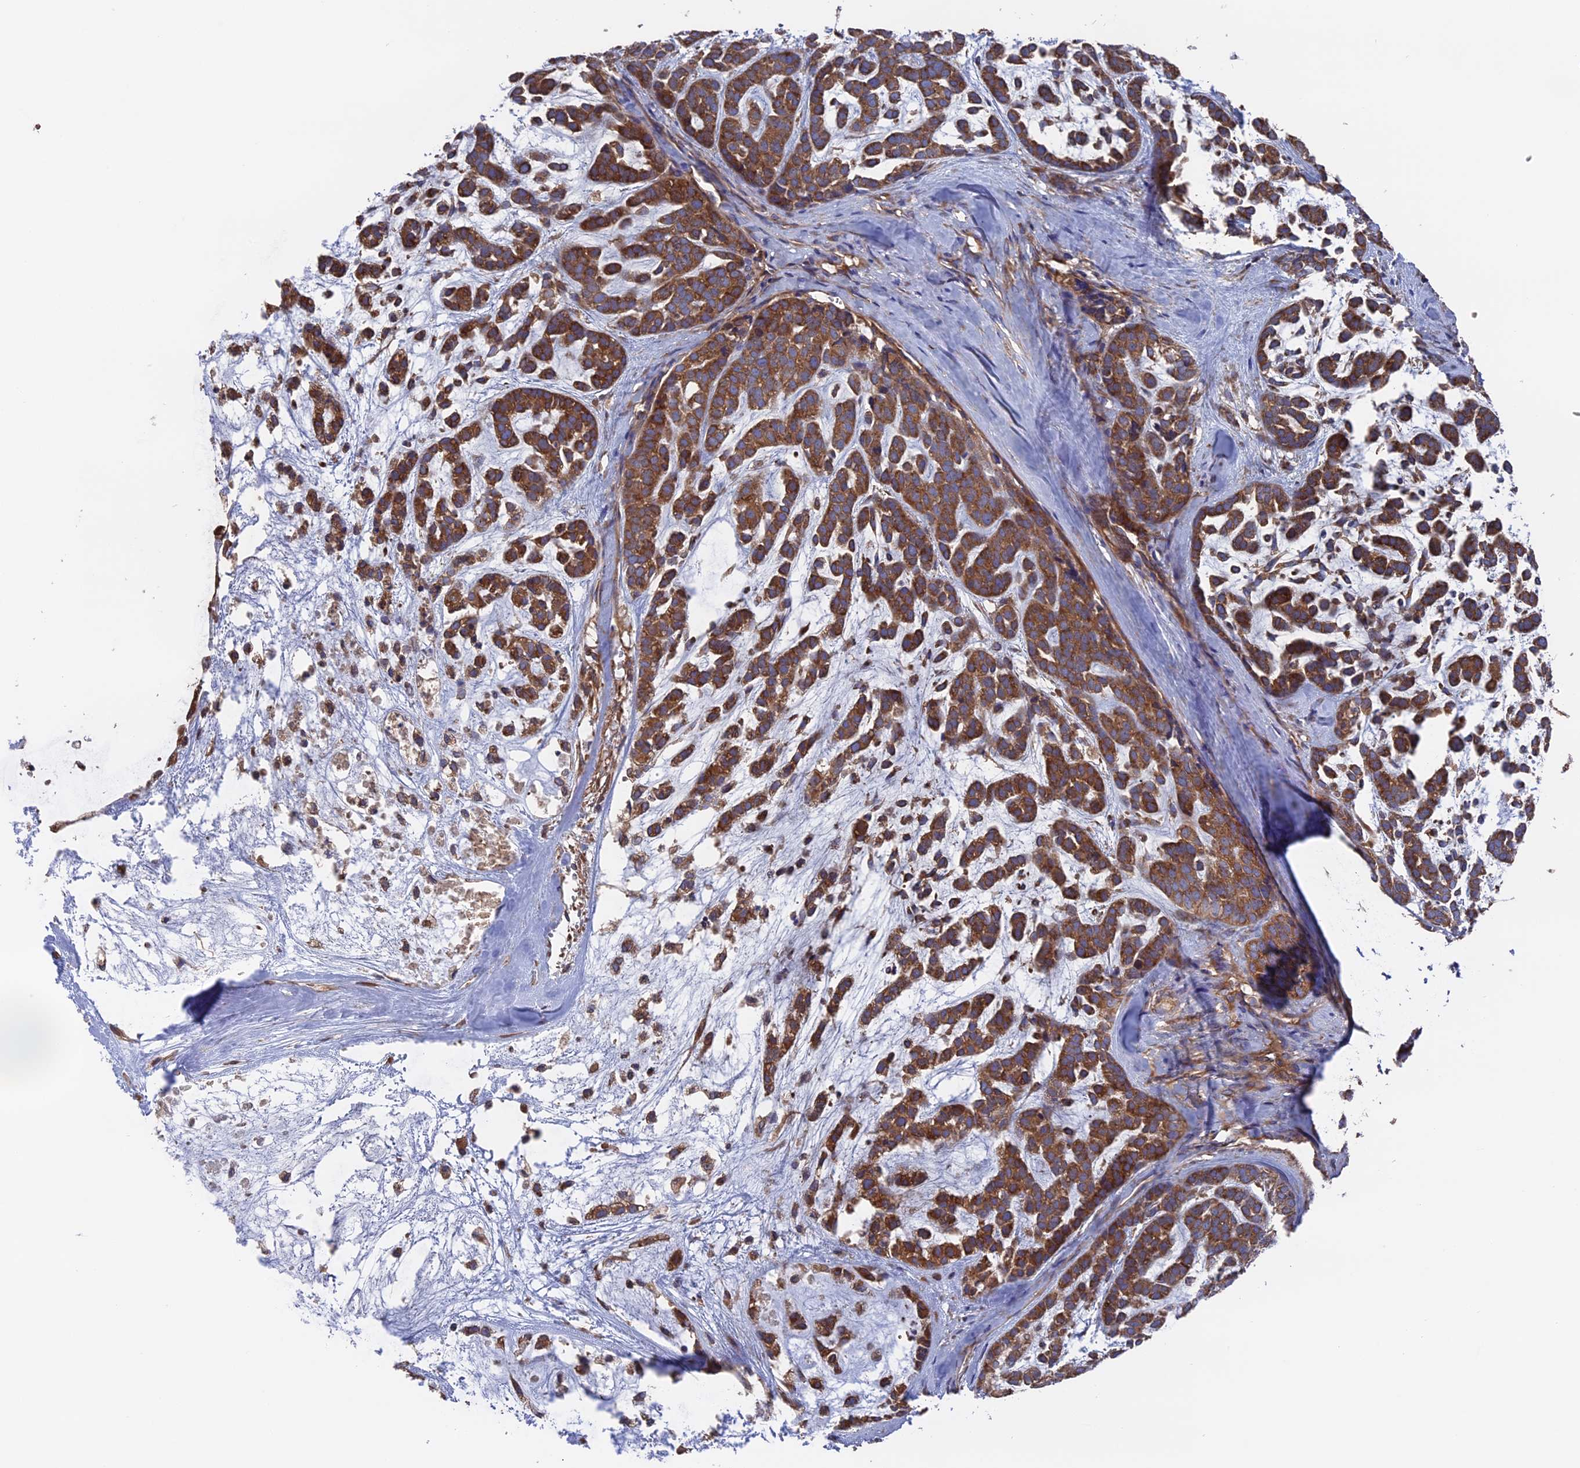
{"staining": {"intensity": "moderate", "quantity": ">75%", "location": "cytoplasmic/membranous"}, "tissue": "head and neck cancer", "cell_type": "Tumor cells", "image_type": "cancer", "snomed": [{"axis": "morphology", "description": "Adenocarcinoma, NOS"}, {"axis": "morphology", "description": "Adenoma, NOS"}, {"axis": "topography", "description": "Head-Neck"}], "caption": "High-power microscopy captured an immunohistochemistry micrograph of adenocarcinoma (head and neck), revealing moderate cytoplasmic/membranous staining in approximately >75% of tumor cells. The protein is shown in brown color, while the nuclei are stained blue.", "gene": "TELO2", "patient": {"sex": "female", "age": 55}}